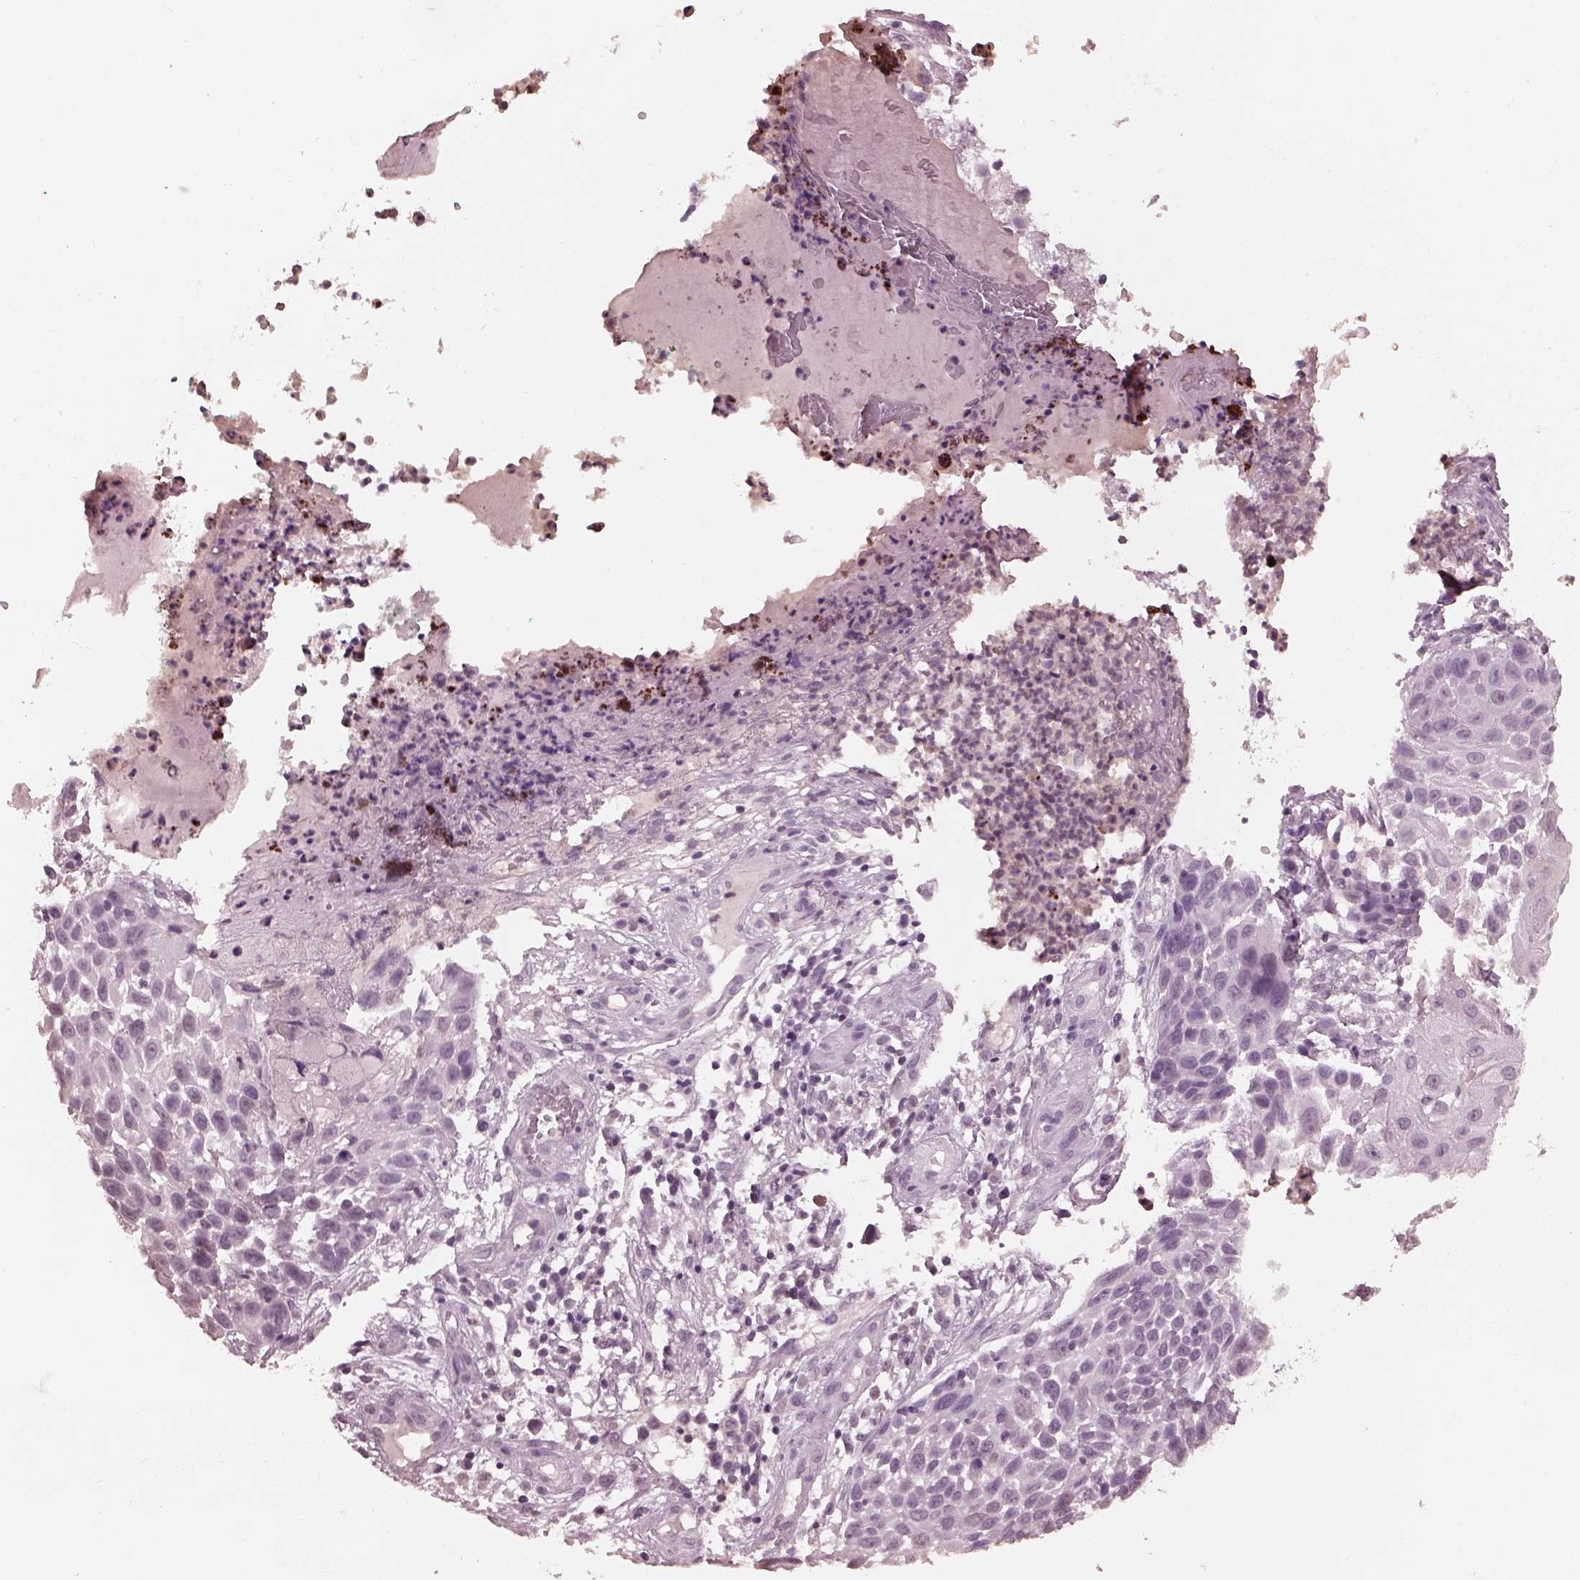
{"staining": {"intensity": "negative", "quantity": "none", "location": "none"}, "tissue": "skin cancer", "cell_type": "Tumor cells", "image_type": "cancer", "snomed": [{"axis": "morphology", "description": "Squamous cell carcinoma, NOS"}, {"axis": "topography", "description": "Skin"}], "caption": "Tumor cells show no significant staining in skin cancer (squamous cell carcinoma).", "gene": "TSKS", "patient": {"sex": "male", "age": 92}}